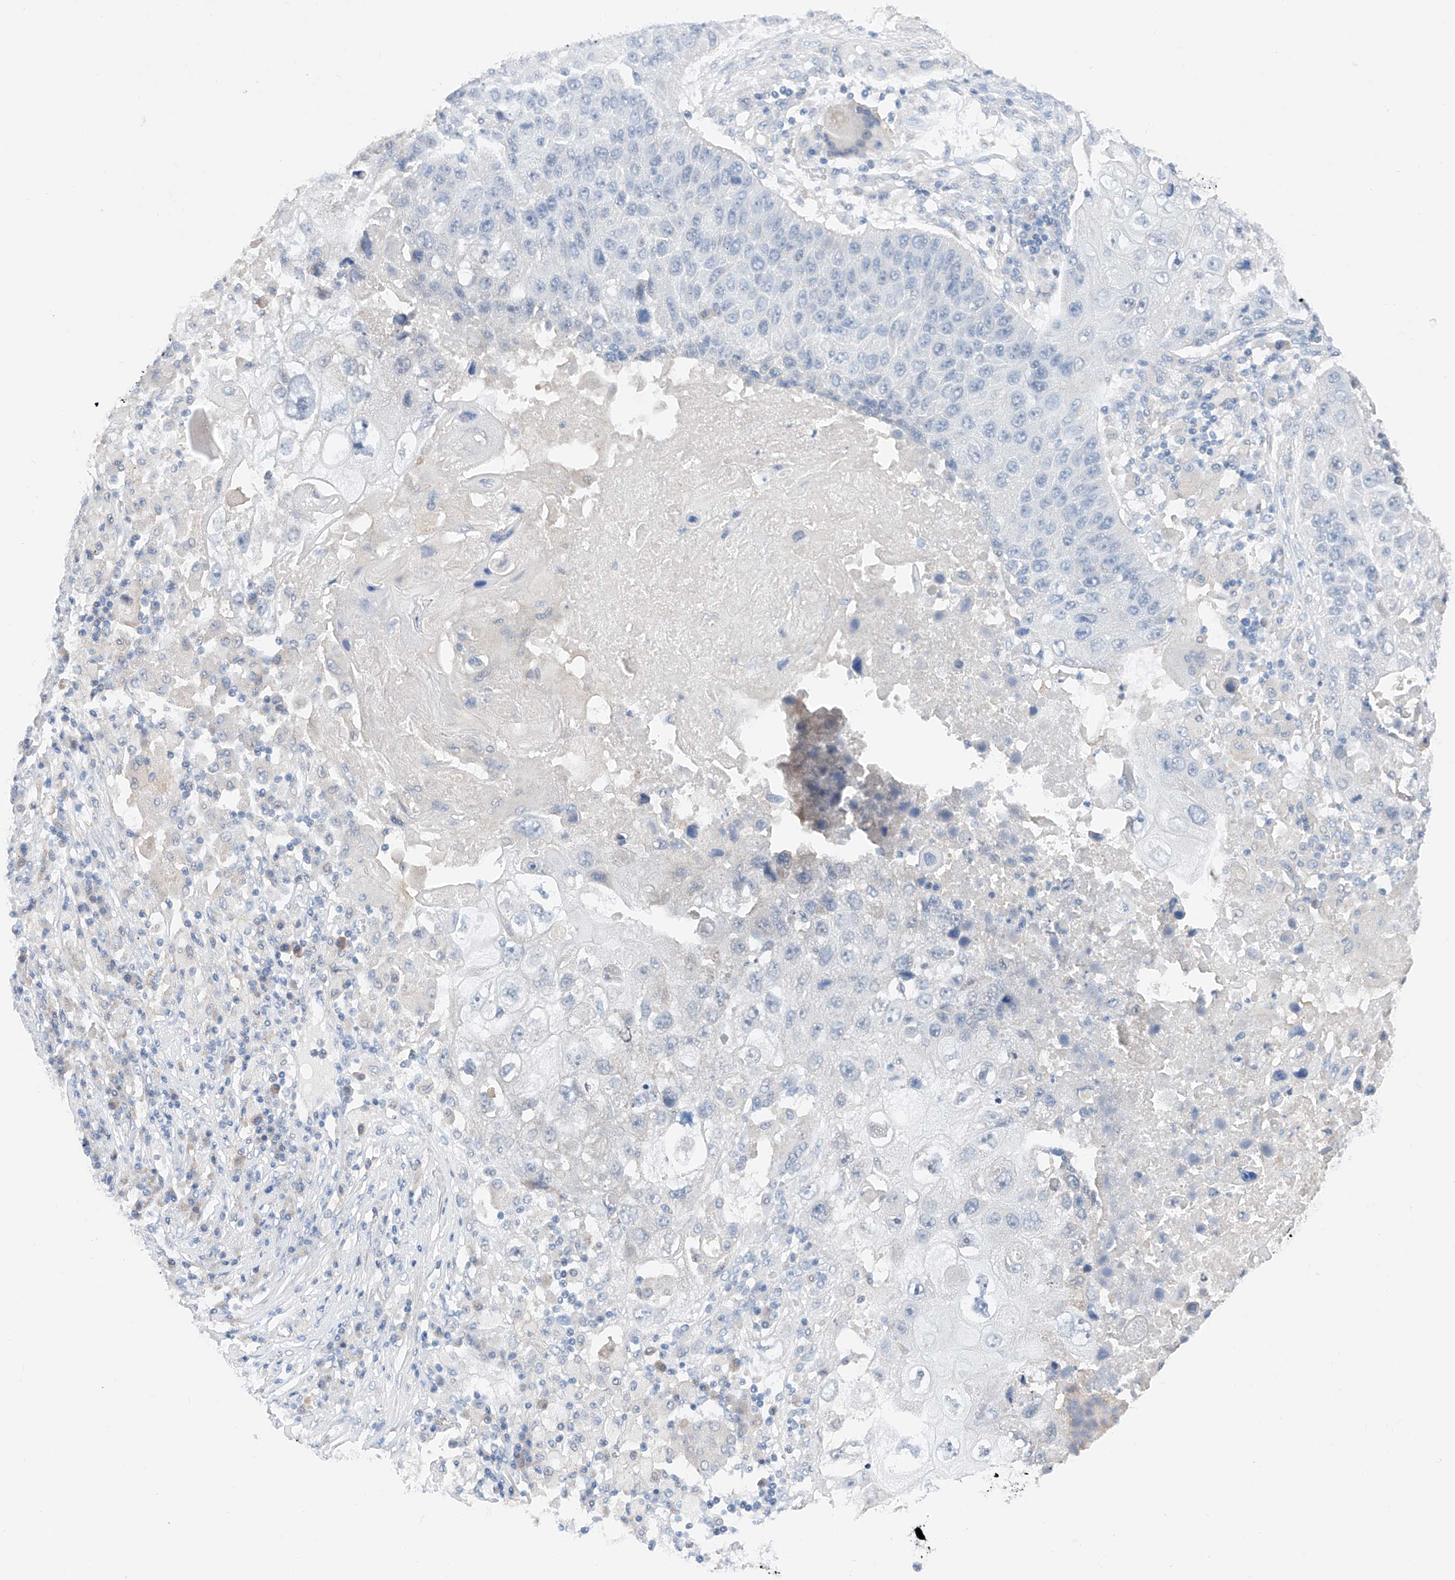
{"staining": {"intensity": "negative", "quantity": "none", "location": "none"}, "tissue": "lung cancer", "cell_type": "Tumor cells", "image_type": "cancer", "snomed": [{"axis": "morphology", "description": "Squamous cell carcinoma, NOS"}, {"axis": "topography", "description": "Lung"}], "caption": "Immunohistochemical staining of lung cancer exhibits no significant positivity in tumor cells.", "gene": "FUCA2", "patient": {"sex": "male", "age": 61}}